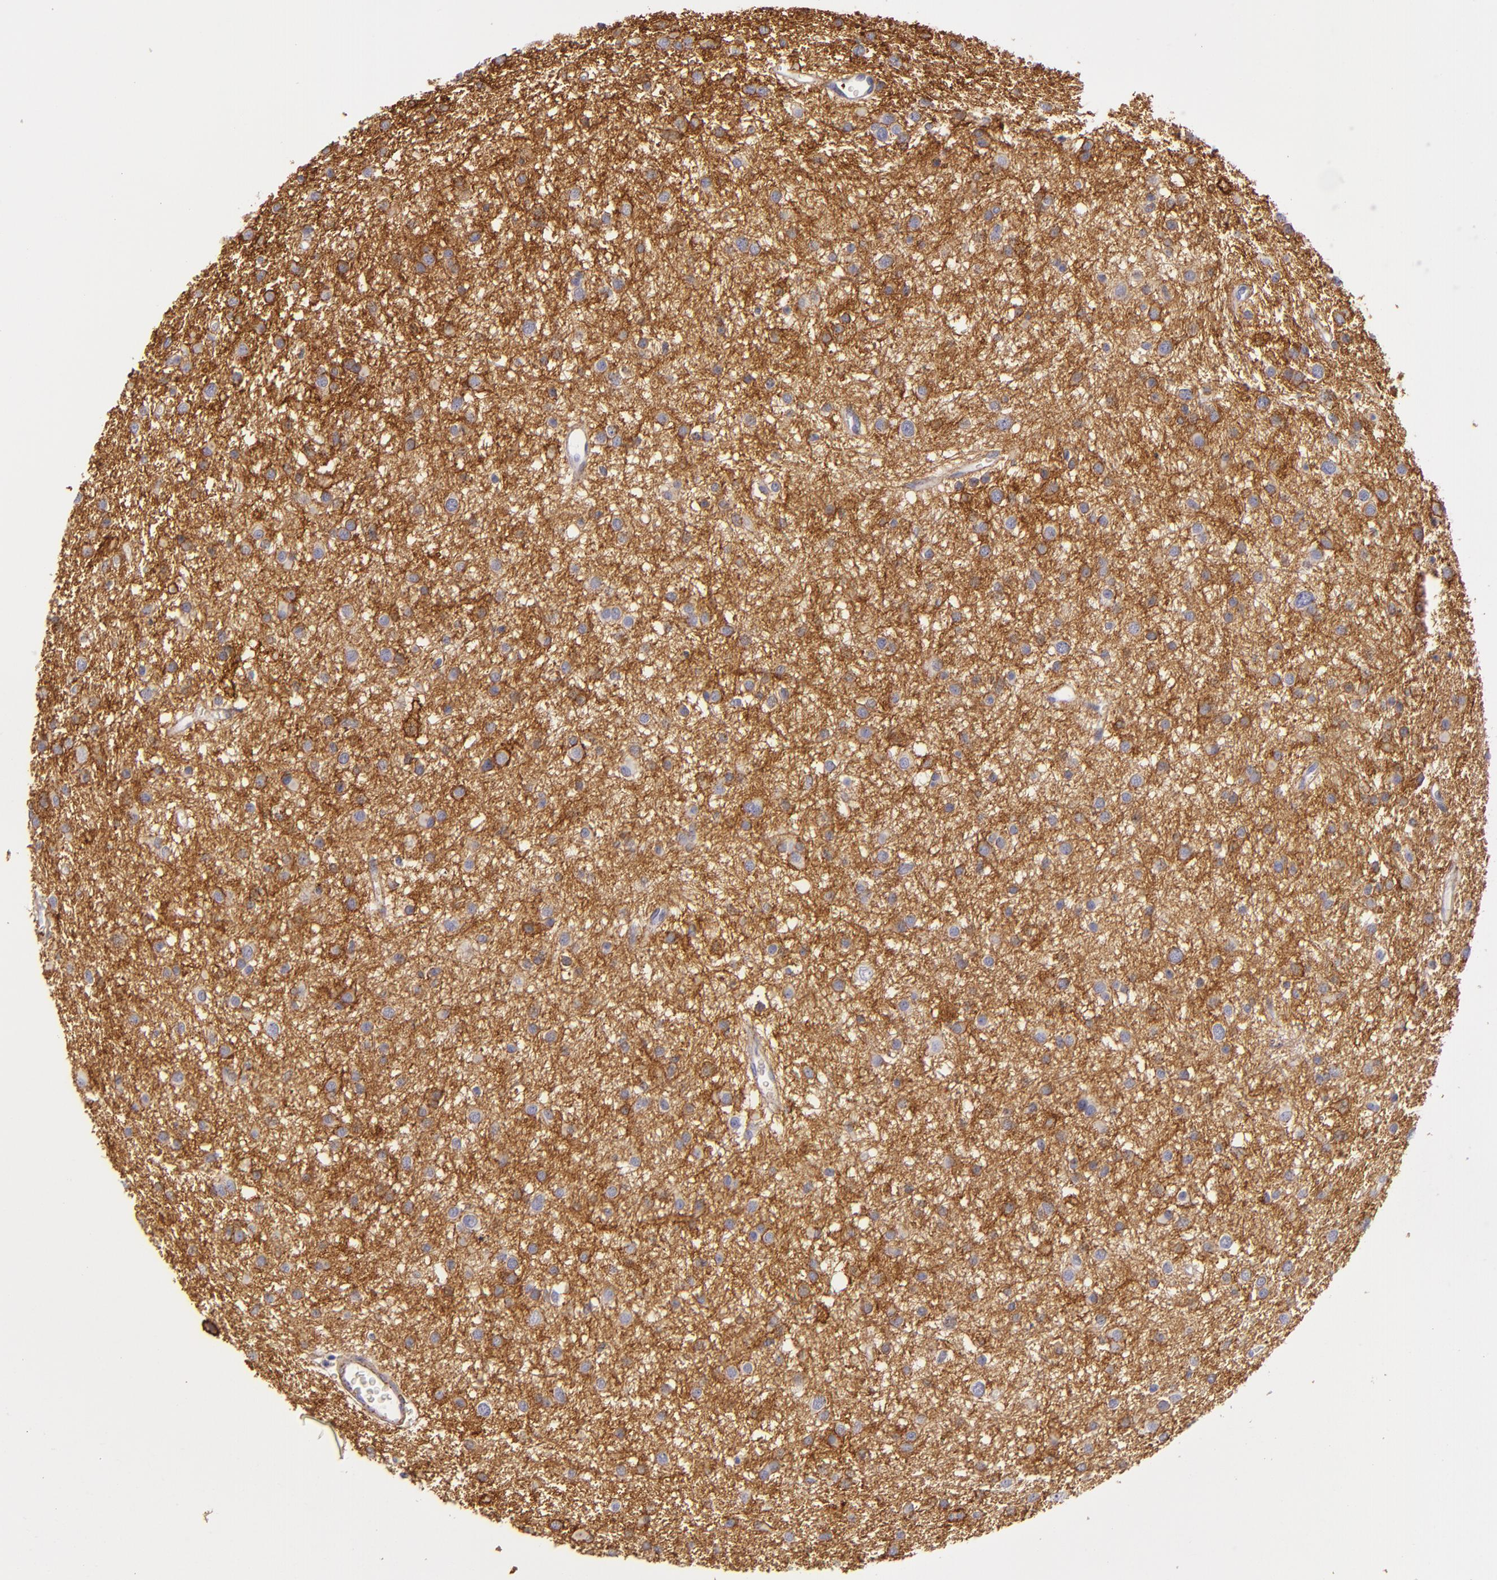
{"staining": {"intensity": "strong", "quantity": ">75%", "location": "cytoplasmic/membranous"}, "tissue": "glioma", "cell_type": "Tumor cells", "image_type": "cancer", "snomed": [{"axis": "morphology", "description": "Glioma, malignant, Low grade"}, {"axis": "topography", "description": "Brain"}], "caption": "IHC (DAB) staining of human malignant glioma (low-grade) shows strong cytoplasmic/membranous protein expression in approximately >75% of tumor cells.", "gene": "CD9", "patient": {"sex": "female", "age": 36}}